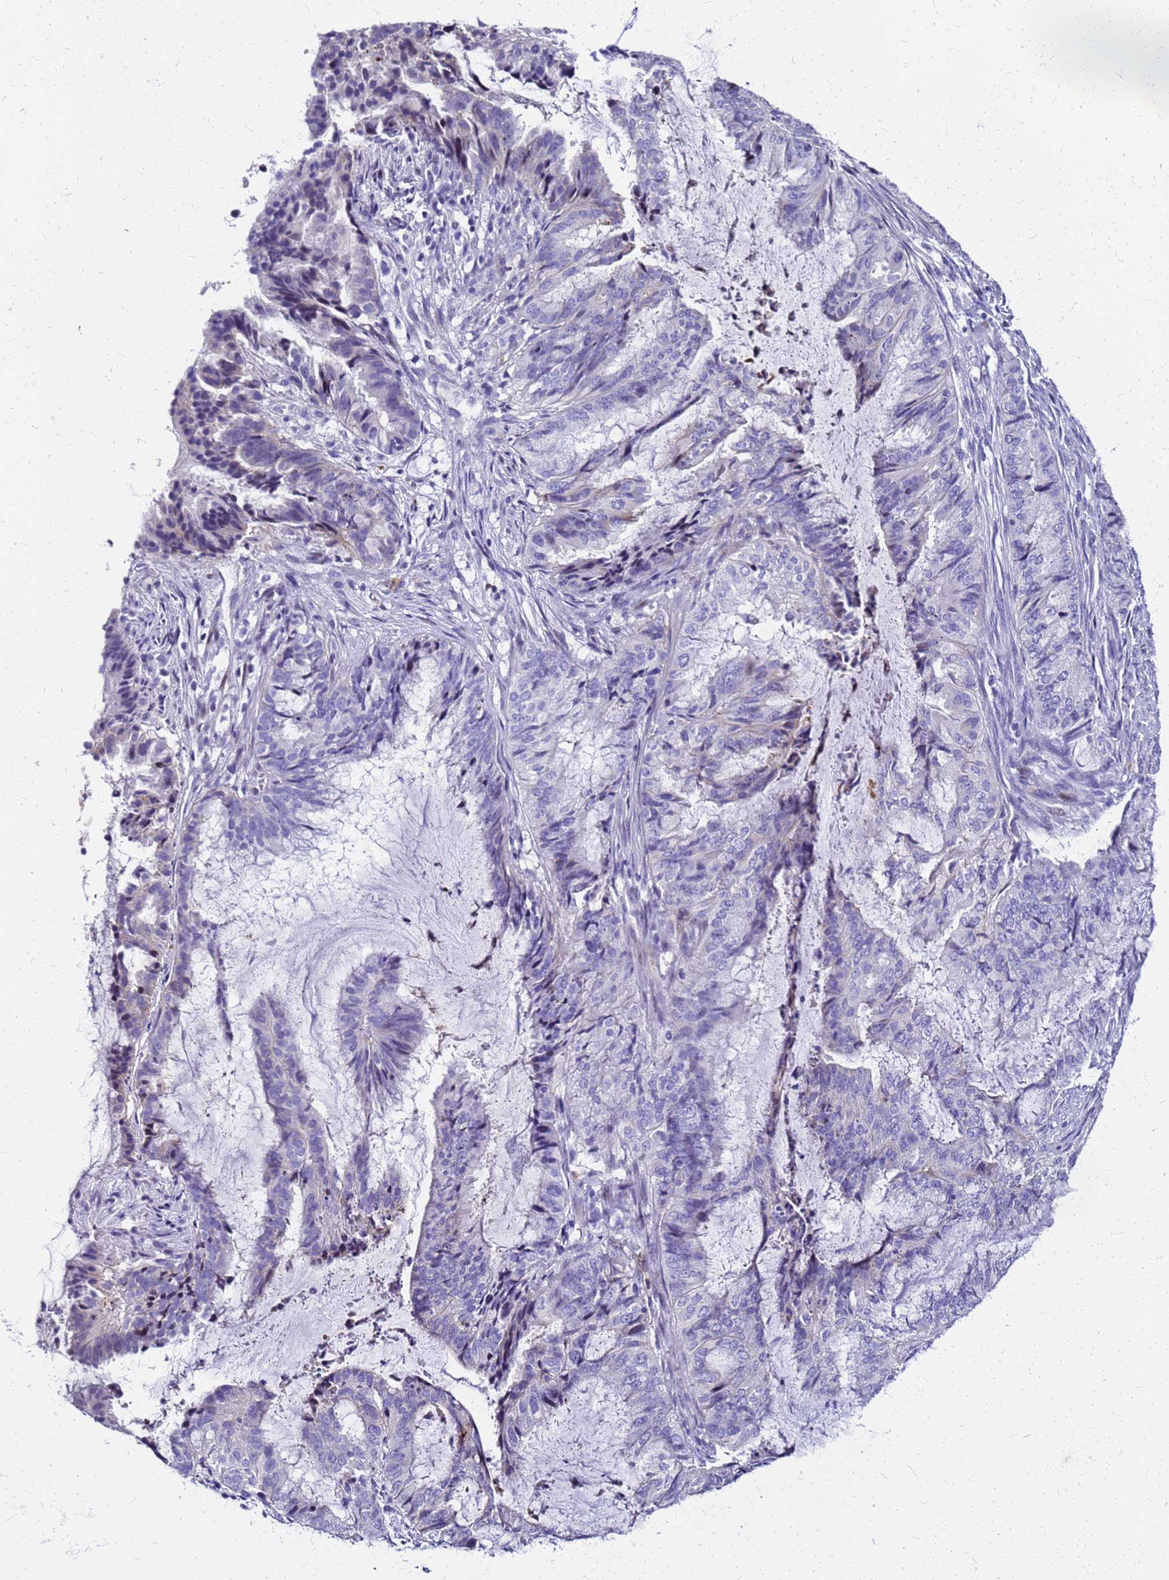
{"staining": {"intensity": "negative", "quantity": "none", "location": "none"}, "tissue": "endometrial cancer", "cell_type": "Tumor cells", "image_type": "cancer", "snomed": [{"axis": "morphology", "description": "Adenocarcinoma, NOS"}, {"axis": "topography", "description": "Endometrium"}], "caption": "There is no significant positivity in tumor cells of endometrial cancer (adenocarcinoma). (IHC, brightfield microscopy, high magnification).", "gene": "SMIM21", "patient": {"sex": "female", "age": 51}}